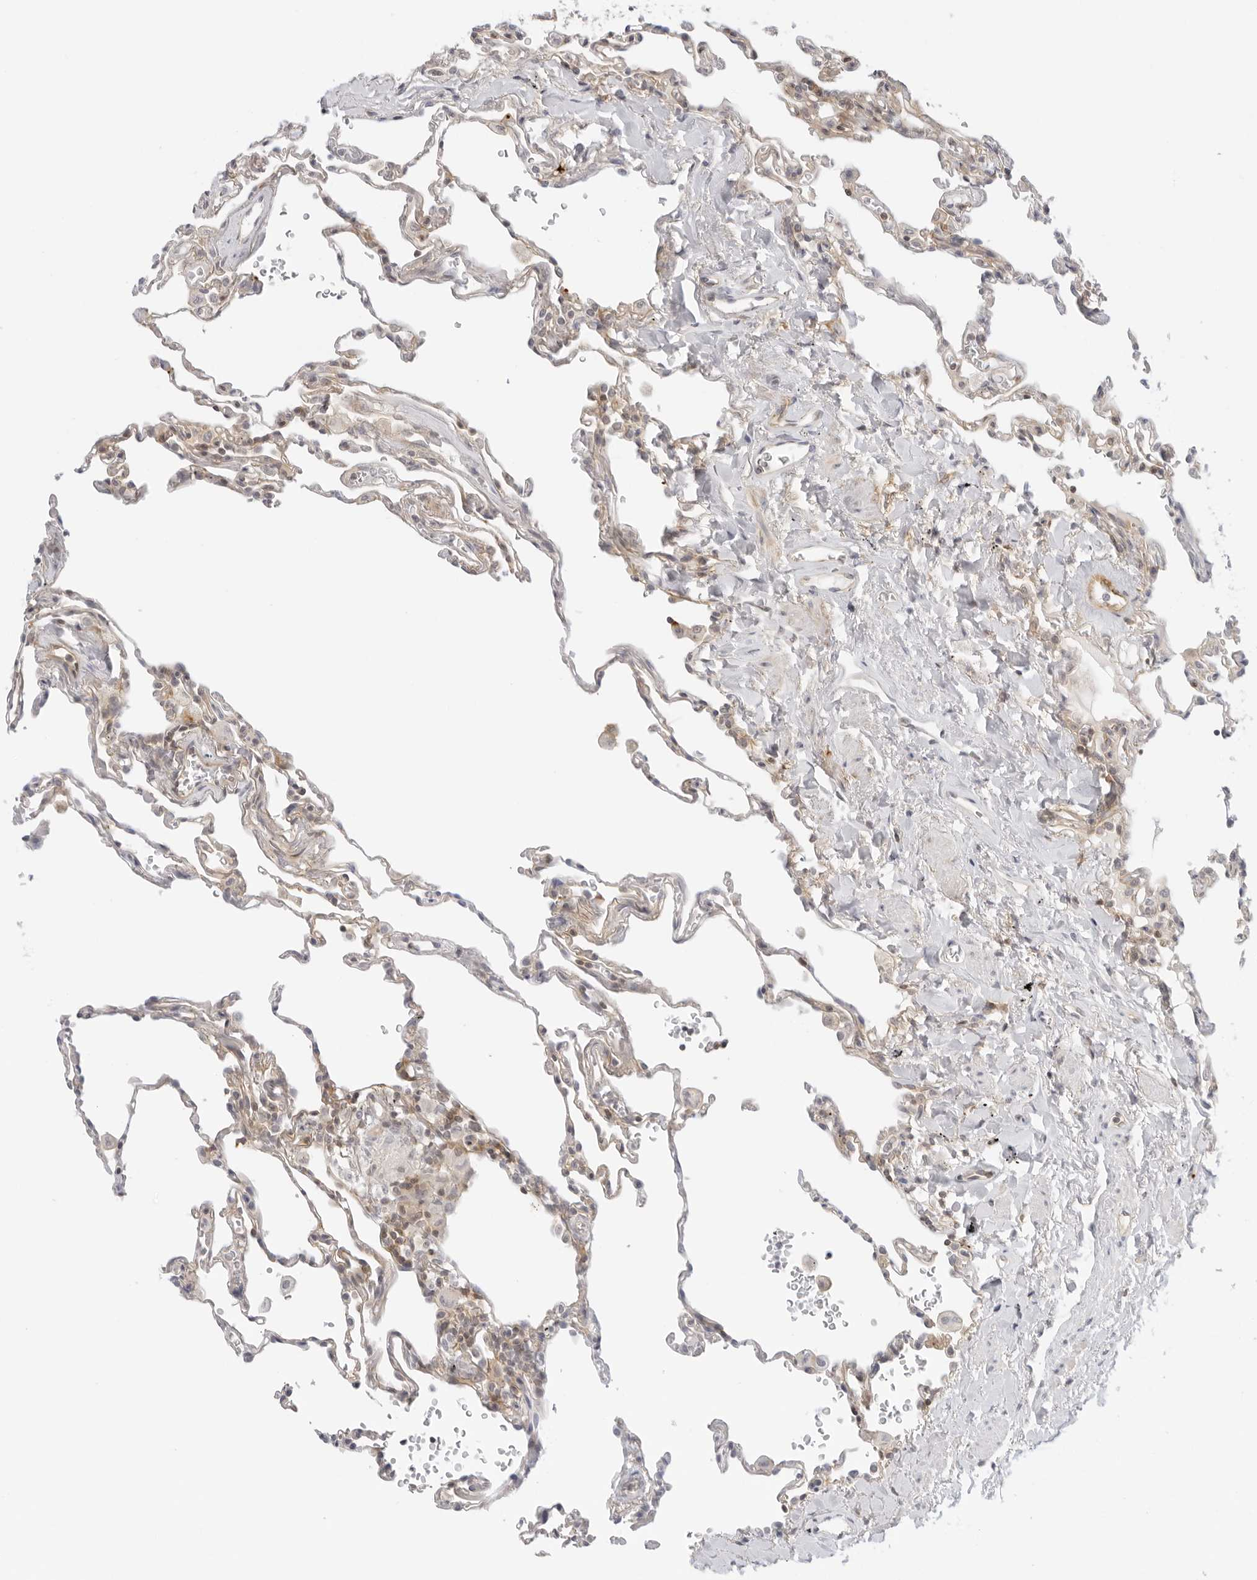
{"staining": {"intensity": "weak", "quantity": "25%-75%", "location": "cytoplasmic/membranous"}, "tissue": "lung", "cell_type": "Alveolar cells", "image_type": "normal", "snomed": [{"axis": "morphology", "description": "Normal tissue, NOS"}, {"axis": "topography", "description": "Lung"}], "caption": "Weak cytoplasmic/membranous positivity is present in about 25%-75% of alveolar cells in unremarkable lung.", "gene": "OSCP1", "patient": {"sex": "male", "age": 59}}